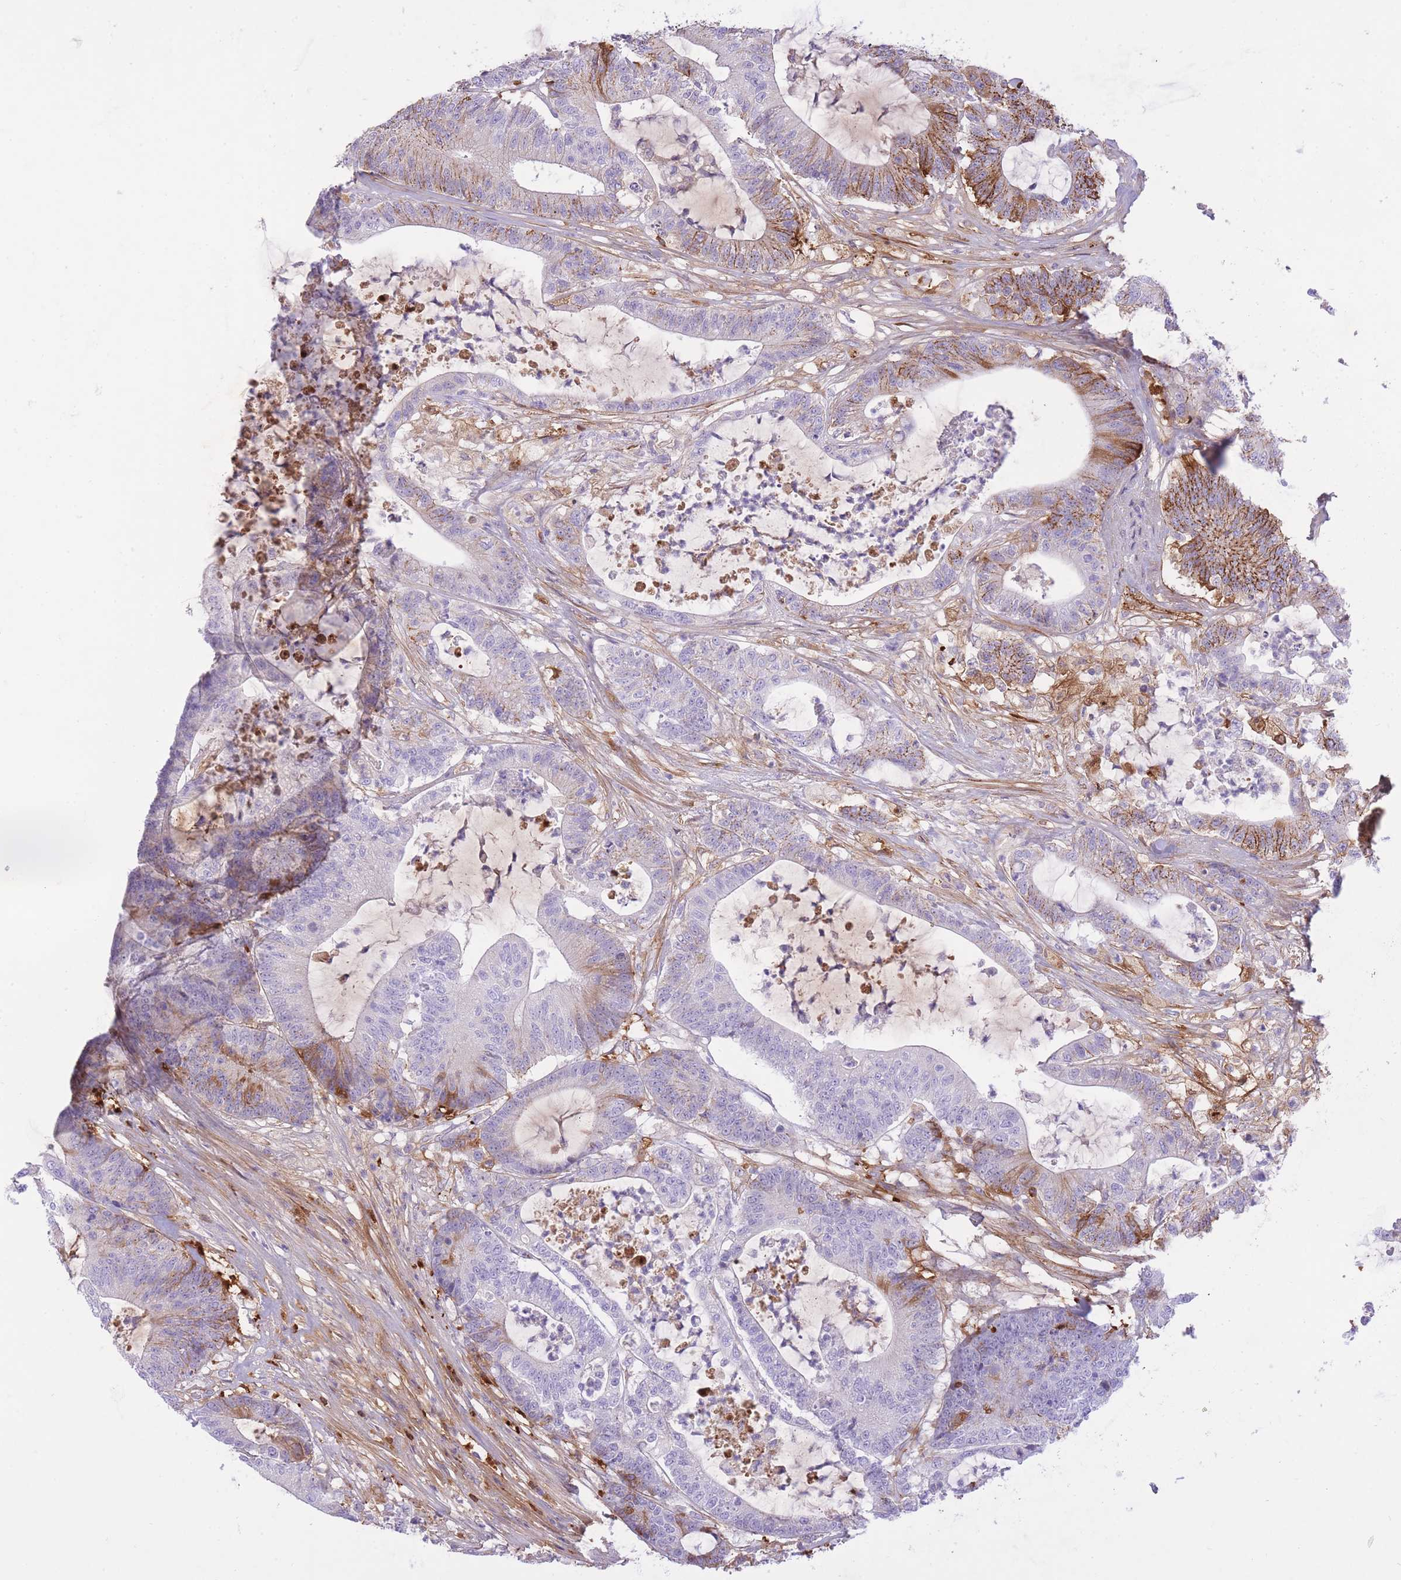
{"staining": {"intensity": "moderate", "quantity": "<25%", "location": "cytoplasmic/membranous"}, "tissue": "colorectal cancer", "cell_type": "Tumor cells", "image_type": "cancer", "snomed": [{"axis": "morphology", "description": "Adenocarcinoma, NOS"}, {"axis": "topography", "description": "Colon"}], "caption": "Immunohistochemical staining of colorectal cancer reveals low levels of moderate cytoplasmic/membranous staining in about <25% of tumor cells. Using DAB (3,3'-diaminobenzidine) (brown) and hematoxylin (blue) stains, captured at high magnification using brightfield microscopy.", "gene": "HRG", "patient": {"sex": "female", "age": 84}}